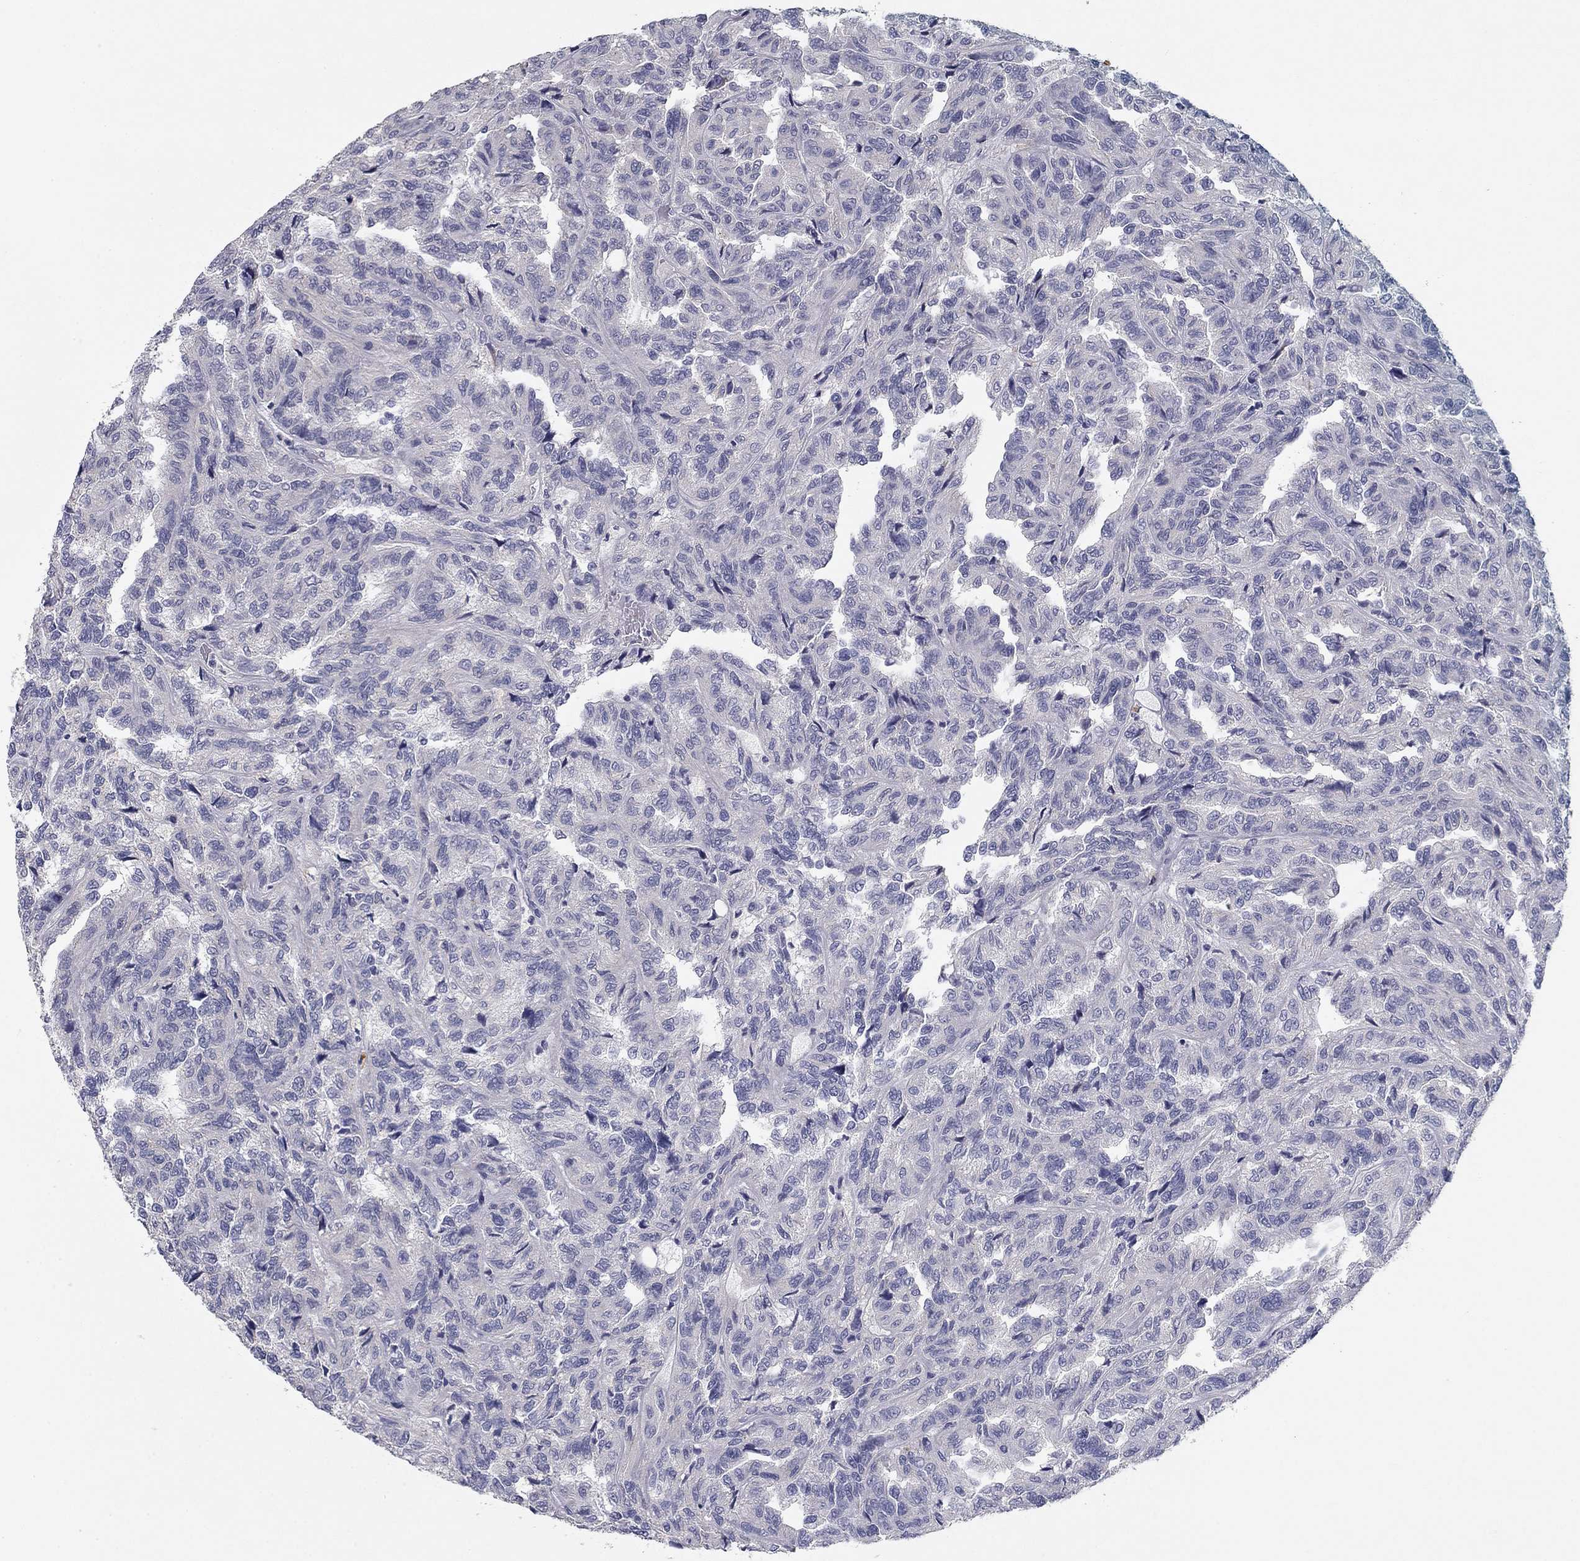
{"staining": {"intensity": "negative", "quantity": "none", "location": "none"}, "tissue": "renal cancer", "cell_type": "Tumor cells", "image_type": "cancer", "snomed": [{"axis": "morphology", "description": "Adenocarcinoma, NOS"}, {"axis": "topography", "description": "Kidney"}], "caption": "The immunohistochemistry photomicrograph has no significant staining in tumor cells of adenocarcinoma (renal) tissue.", "gene": "CNTNAP4", "patient": {"sex": "male", "age": 79}}